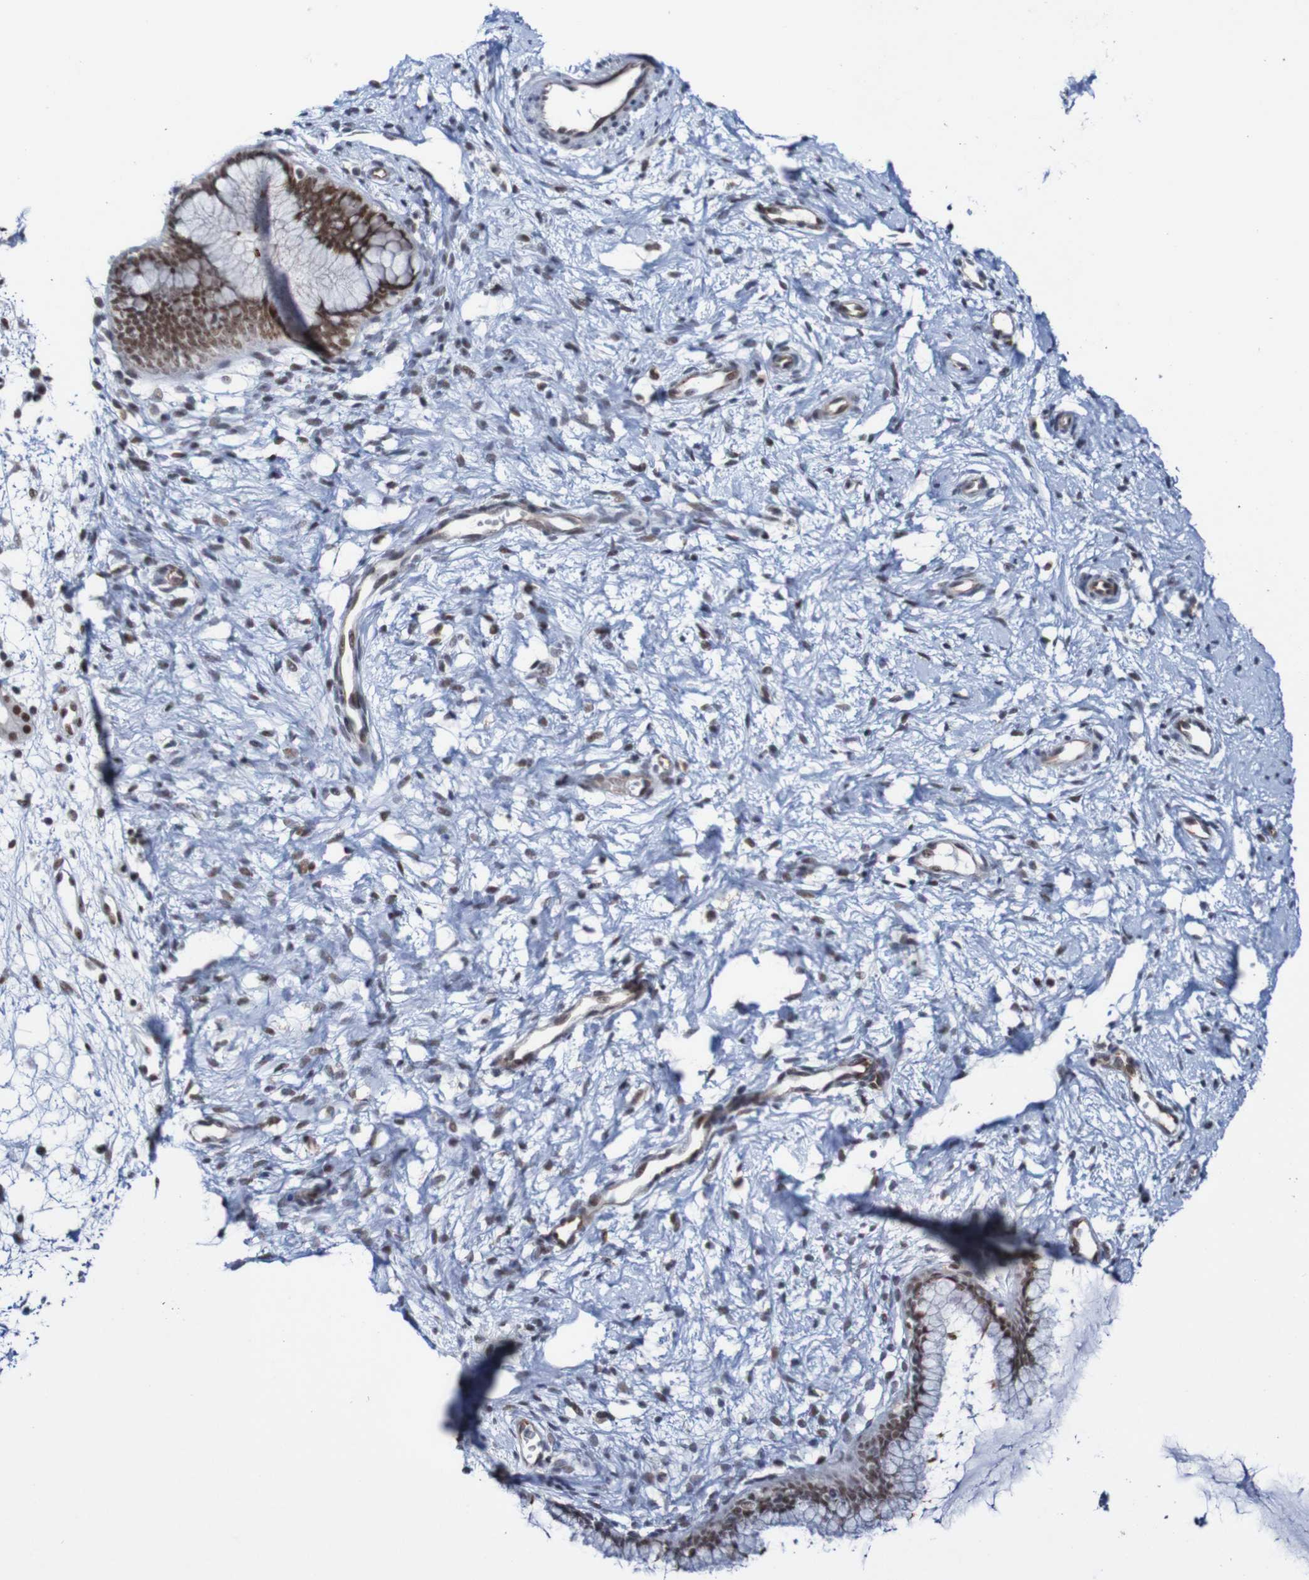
{"staining": {"intensity": "moderate", "quantity": ">75%", "location": "nuclear"}, "tissue": "cervix", "cell_type": "Glandular cells", "image_type": "normal", "snomed": [{"axis": "morphology", "description": "Normal tissue, NOS"}, {"axis": "topography", "description": "Cervix"}], "caption": "A high-resolution histopathology image shows IHC staining of unremarkable cervix, which demonstrates moderate nuclear expression in approximately >75% of glandular cells.", "gene": "CDC5L", "patient": {"sex": "female", "age": 65}}